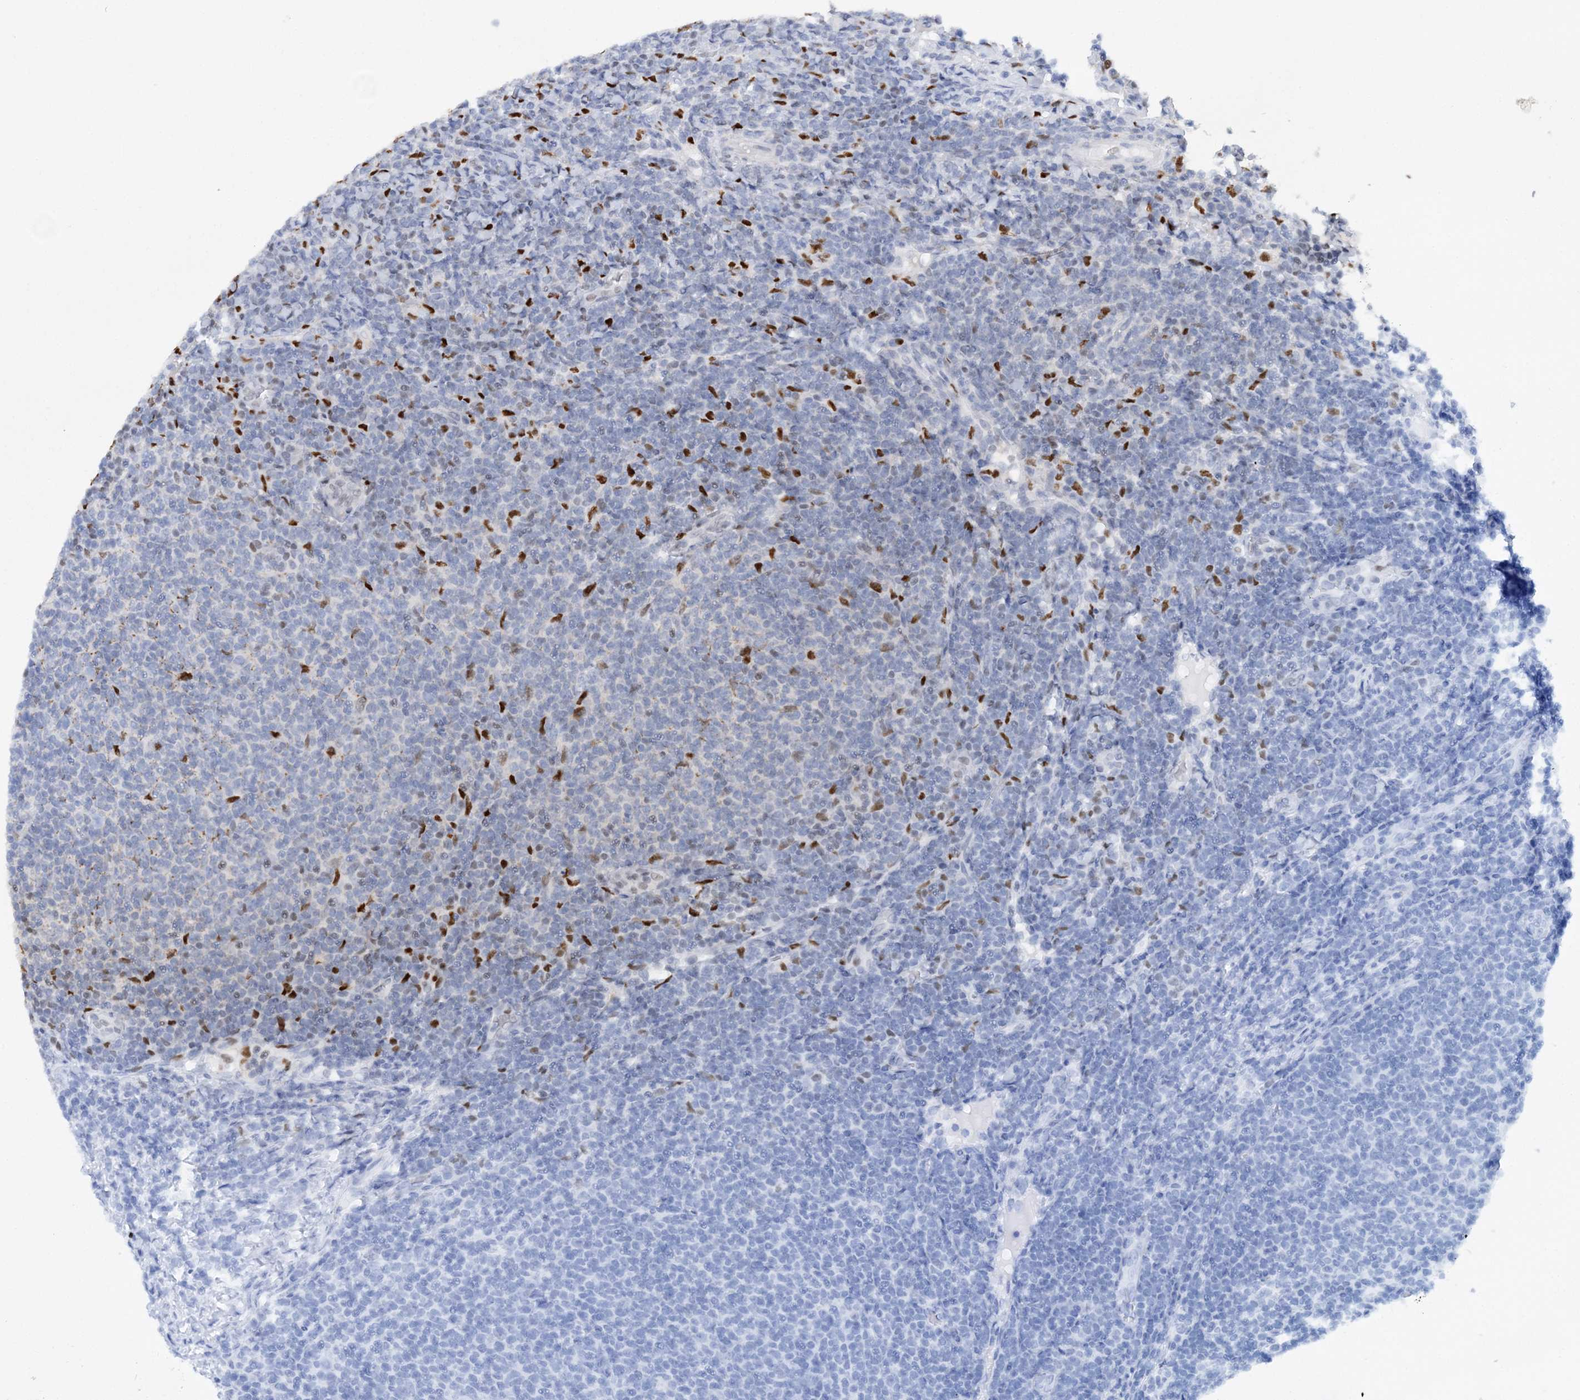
{"staining": {"intensity": "negative", "quantity": "none", "location": "none"}, "tissue": "lymphoma", "cell_type": "Tumor cells", "image_type": "cancer", "snomed": [{"axis": "morphology", "description": "Malignant lymphoma, non-Hodgkin's type, Low grade"}, {"axis": "topography", "description": "Lymph node"}], "caption": "Immunohistochemistry (IHC) micrograph of neoplastic tissue: malignant lymphoma, non-Hodgkin's type (low-grade) stained with DAB (3,3'-diaminobenzidine) demonstrates no significant protein expression in tumor cells.", "gene": "NIT2", "patient": {"sex": "male", "age": 66}}